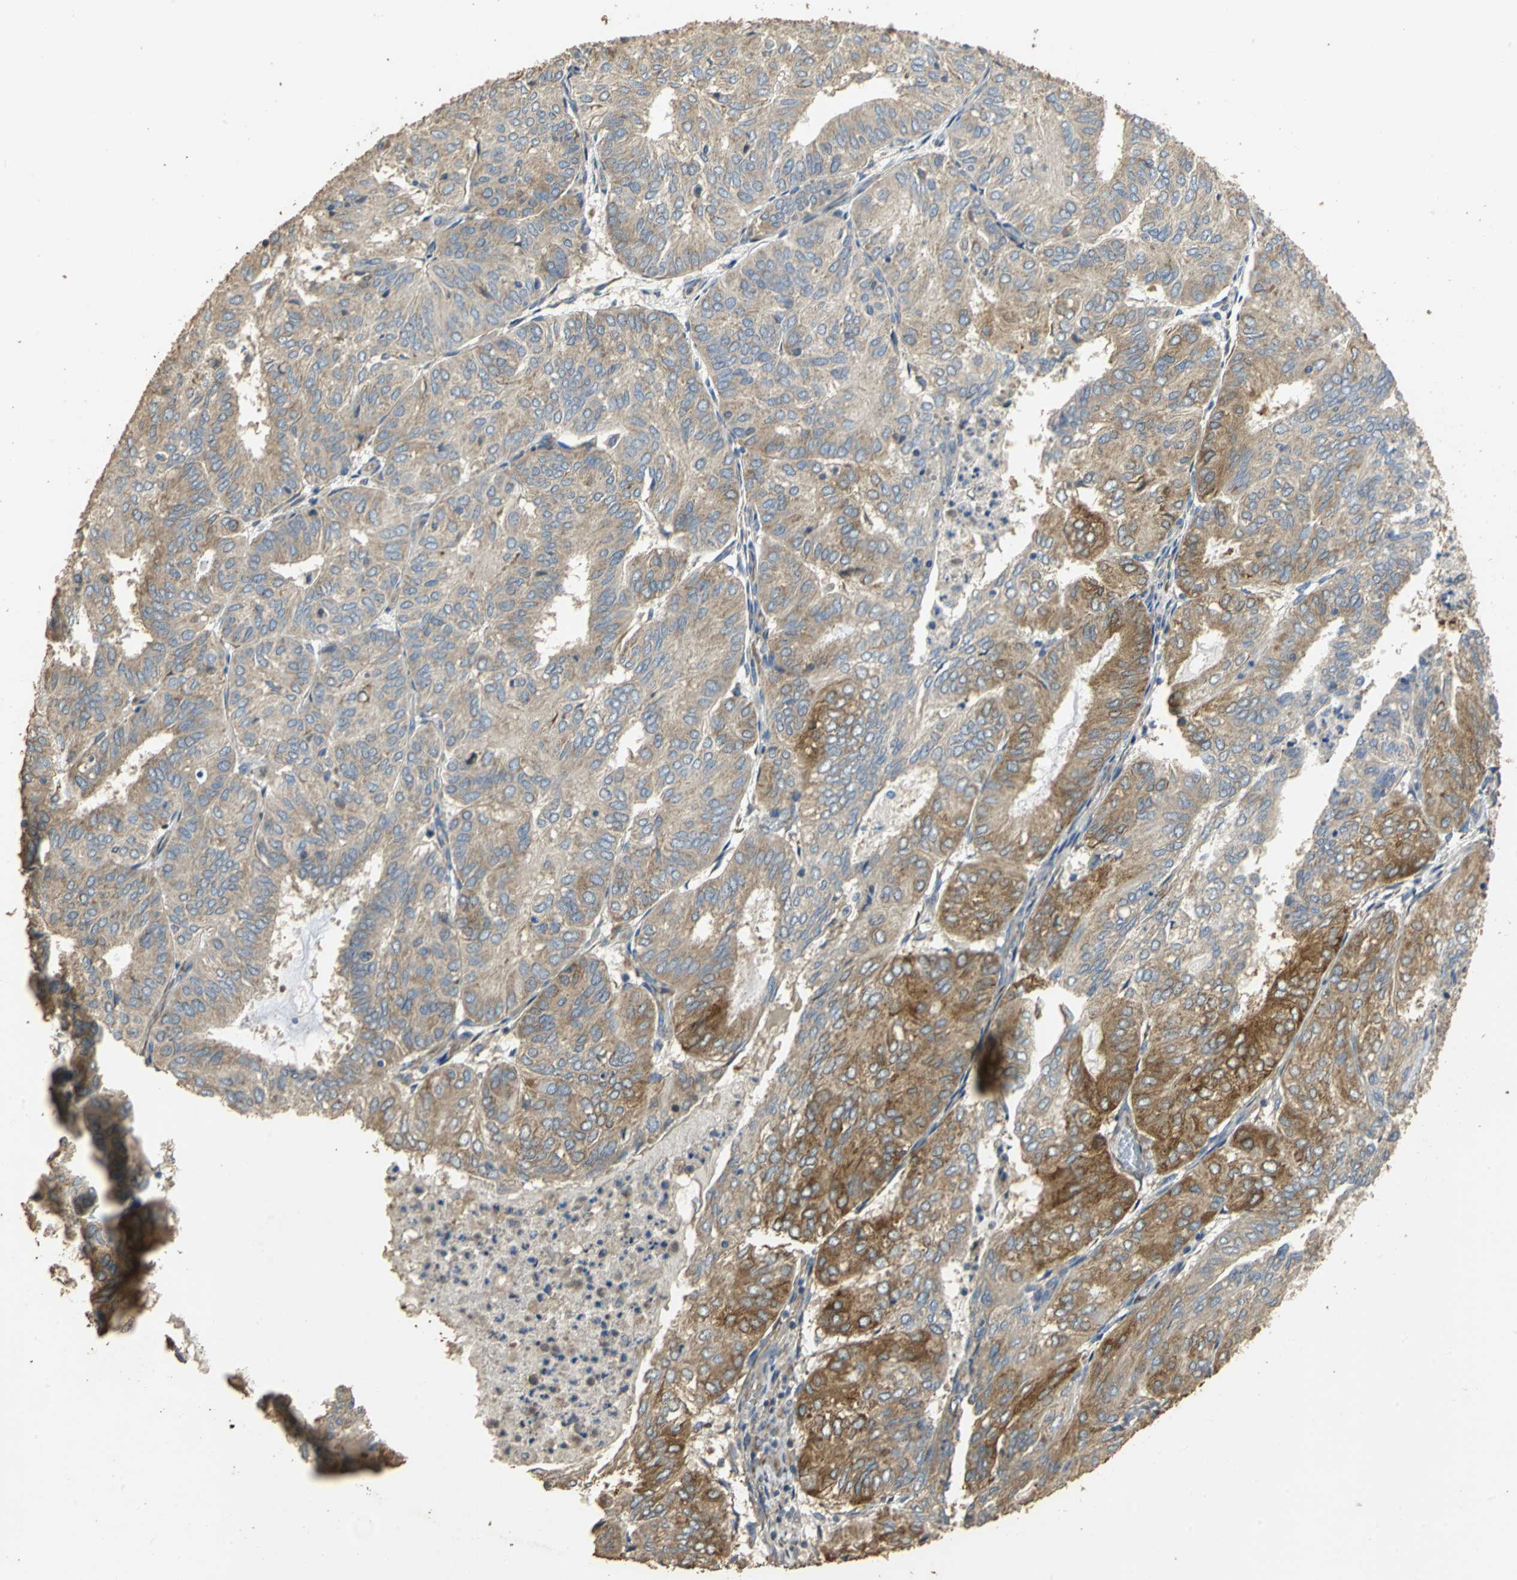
{"staining": {"intensity": "strong", "quantity": ">75%", "location": "cytoplasmic/membranous"}, "tissue": "endometrial cancer", "cell_type": "Tumor cells", "image_type": "cancer", "snomed": [{"axis": "morphology", "description": "Adenocarcinoma, NOS"}, {"axis": "topography", "description": "Uterus"}], "caption": "Endometrial cancer stained with DAB immunohistochemistry (IHC) reveals high levels of strong cytoplasmic/membranous positivity in approximately >75% of tumor cells.", "gene": "ACSL4", "patient": {"sex": "female", "age": 60}}